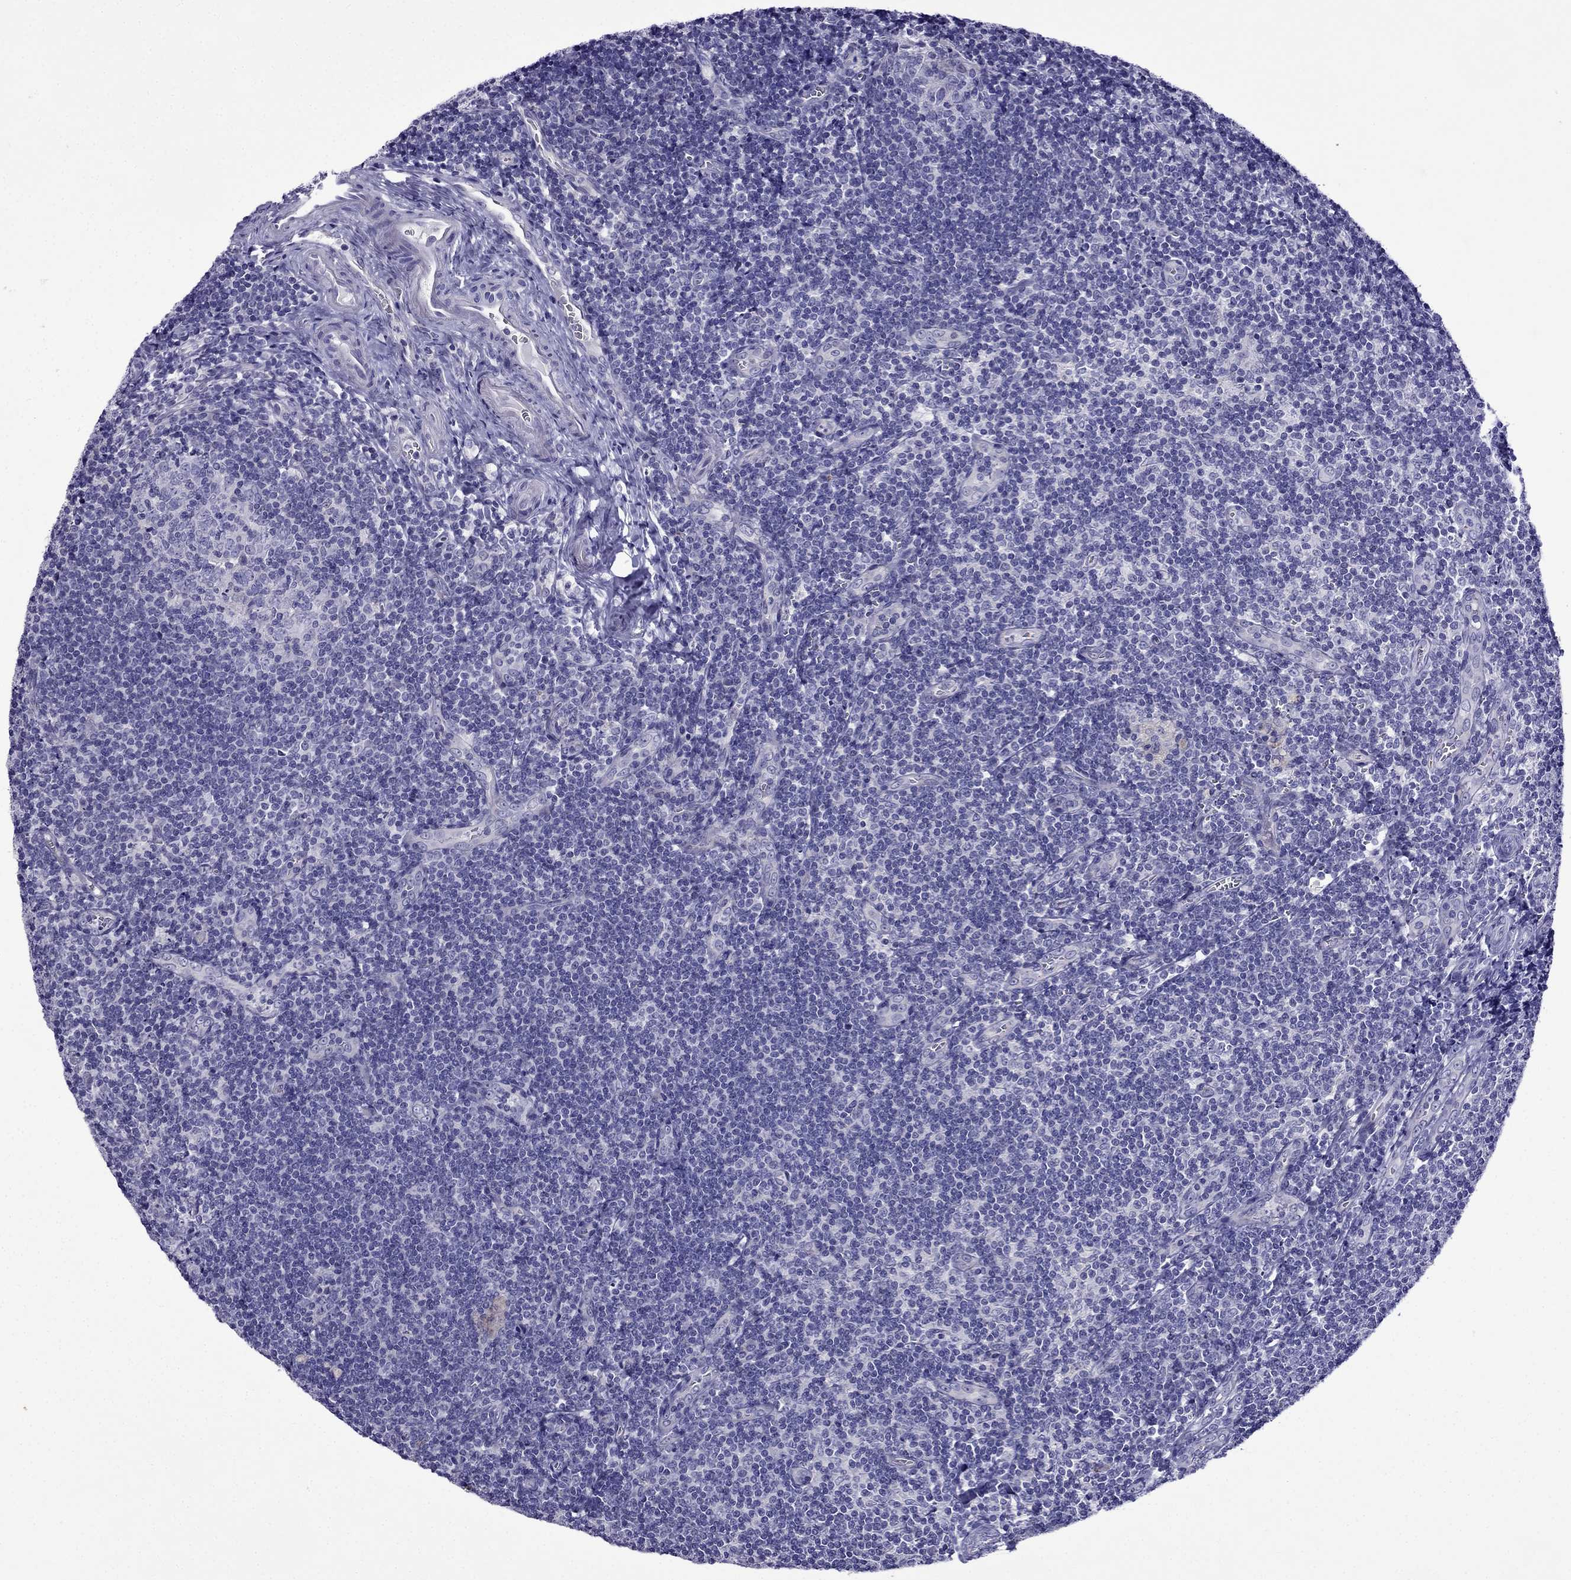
{"staining": {"intensity": "negative", "quantity": "none", "location": "none"}, "tissue": "tonsil", "cell_type": "Germinal center cells", "image_type": "normal", "snomed": [{"axis": "morphology", "description": "Normal tissue, NOS"}, {"axis": "morphology", "description": "Inflammation, NOS"}, {"axis": "topography", "description": "Tonsil"}], "caption": "Immunohistochemistry (IHC) photomicrograph of normal tonsil: tonsil stained with DAB (3,3'-diaminobenzidine) shows no significant protein positivity in germinal center cells.", "gene": "TDRD1", "patient": {"sex": "female", "age": 31}}